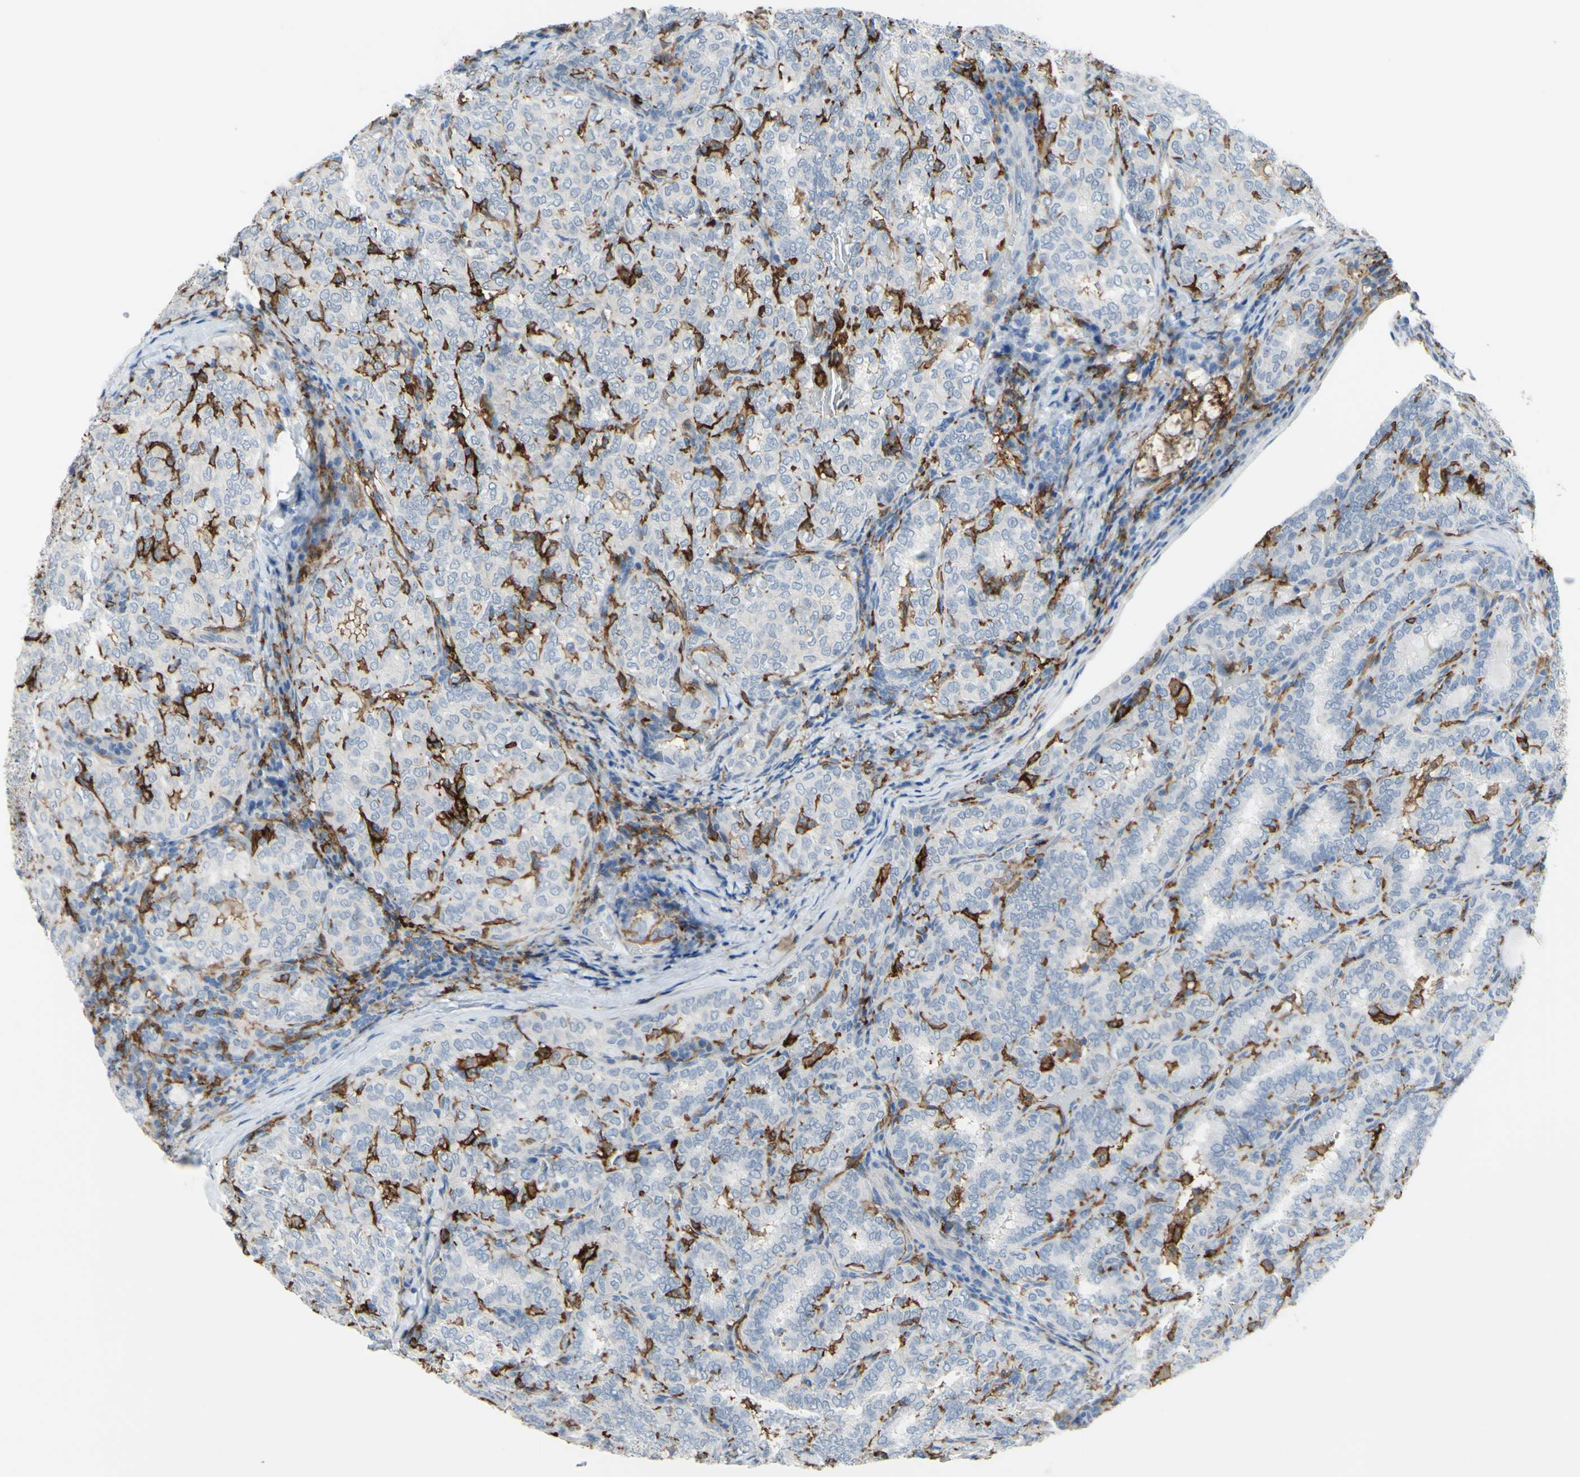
{"staining": {"intensity": "negative", "quantity": "none", "location": "none"}, "tissue": "thyroid cancer", "cell_type": "Tumor cells", "image_type": "cancer", "snomed": [{"axis": "morphology", "description": "Normal tissue, NOS"}, {"axis": "morphology", "description": "Papillary adenocarcinoma, NOS"}, {"axis": "topography", "description": "Thyroid gland"}], "caption": "IHC micrograph of human thyroid cancer stained for a protein (brown), which exhibits no staining in tumor cells. (Immunohistochemistry, brightfield microscopy, high magnification).", "gene": "FCGR2A", "patient": {"sex": "female", "age": 30}}